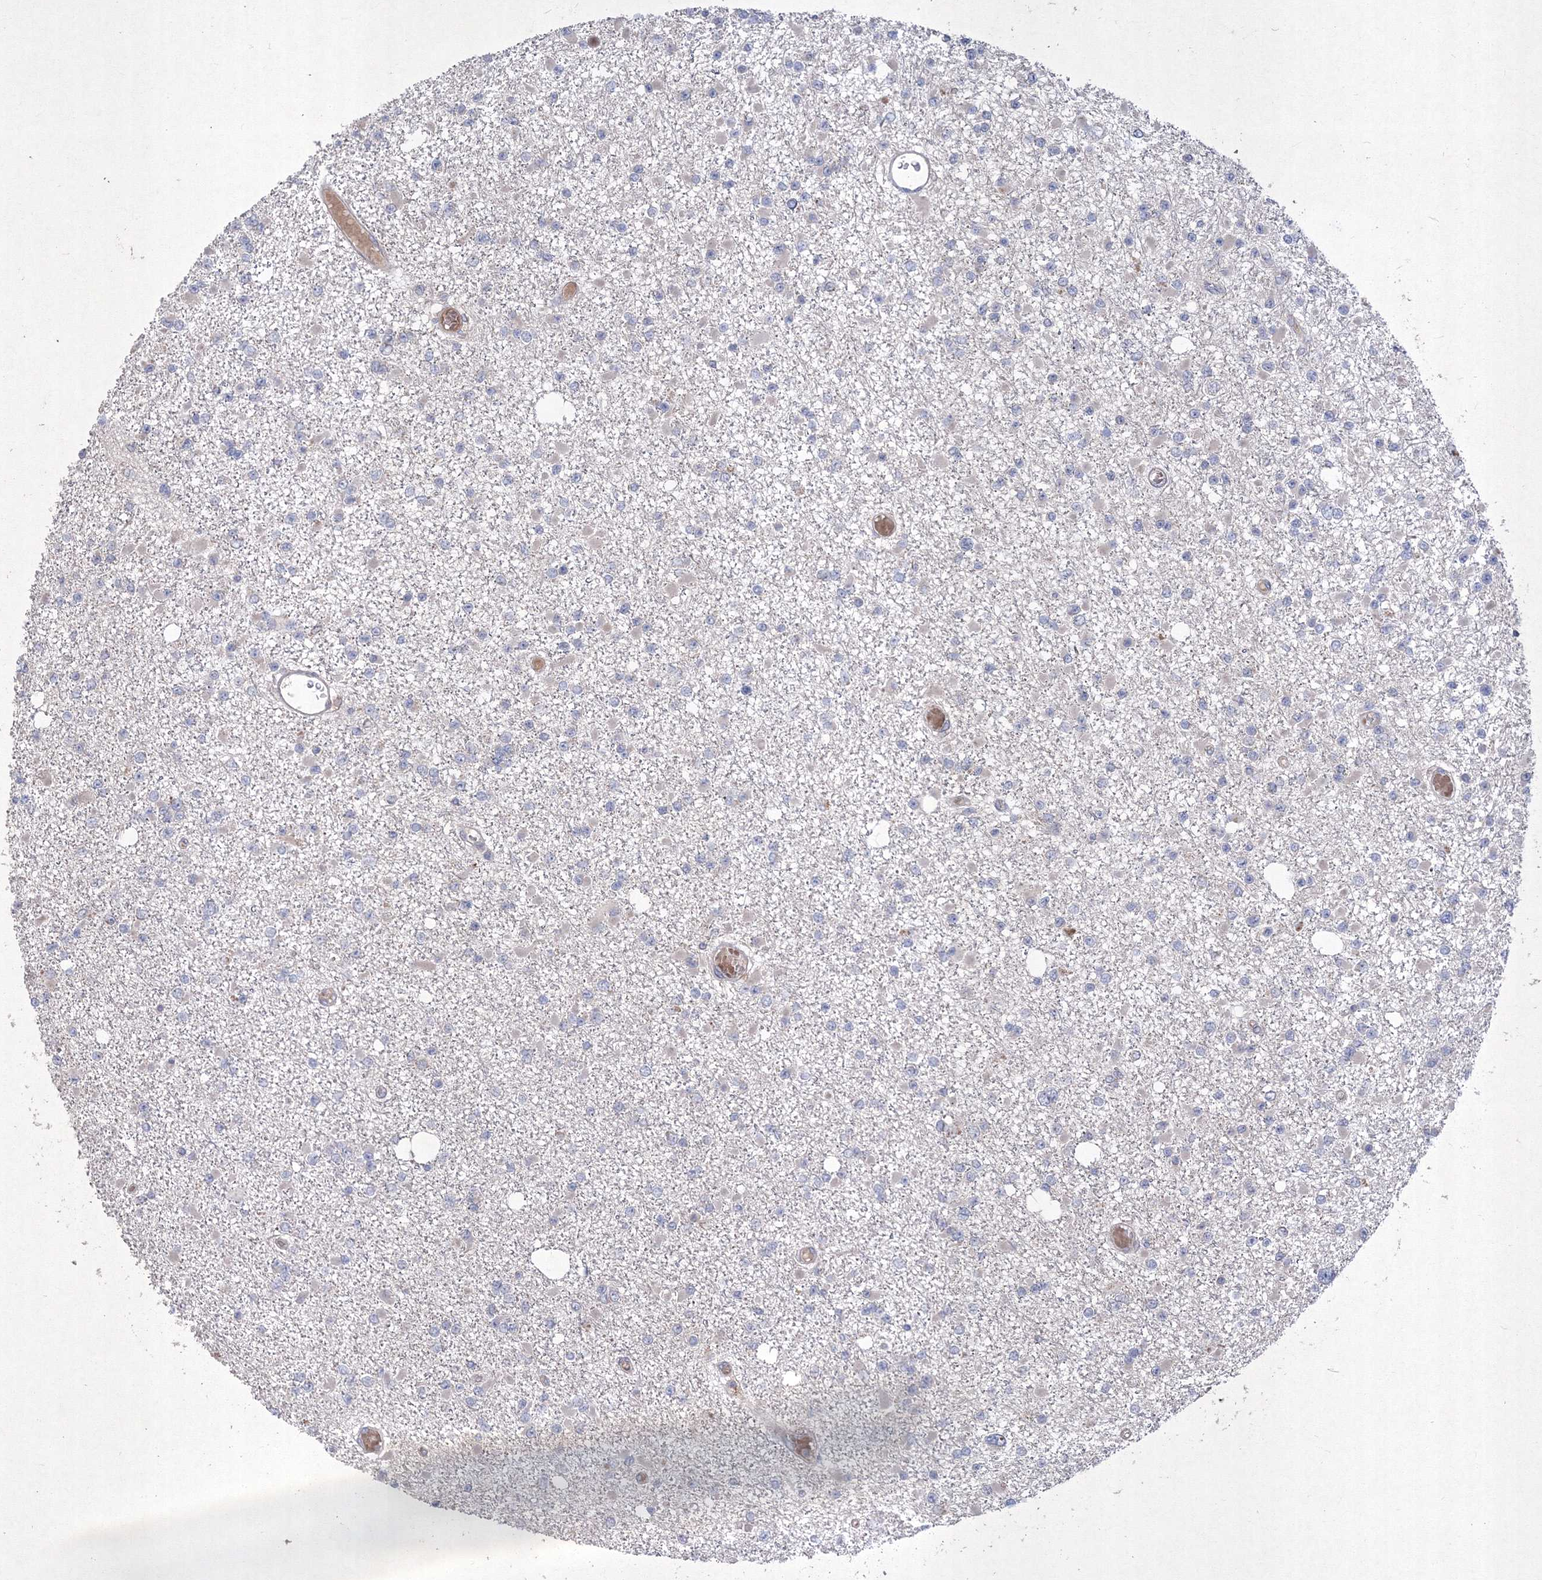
{"staining": {"intensity": "negative", "quantity": "none", "location": "none"}, "tissue": "glioma", "cell_type": "Tumor cells", "image_type": "cancer", "snomed": [{"axis": "morphology", "description": "Glioma, malignant, Low grade"}, {"axis": "topography", "description": "Brain"}], "caption": "Micrograph shows no protein expression in tumor cells of malignant glioma (low-grade) tissue.", "gene": "MTRF1L", "patient": {"sex": "female", "age": 22}}